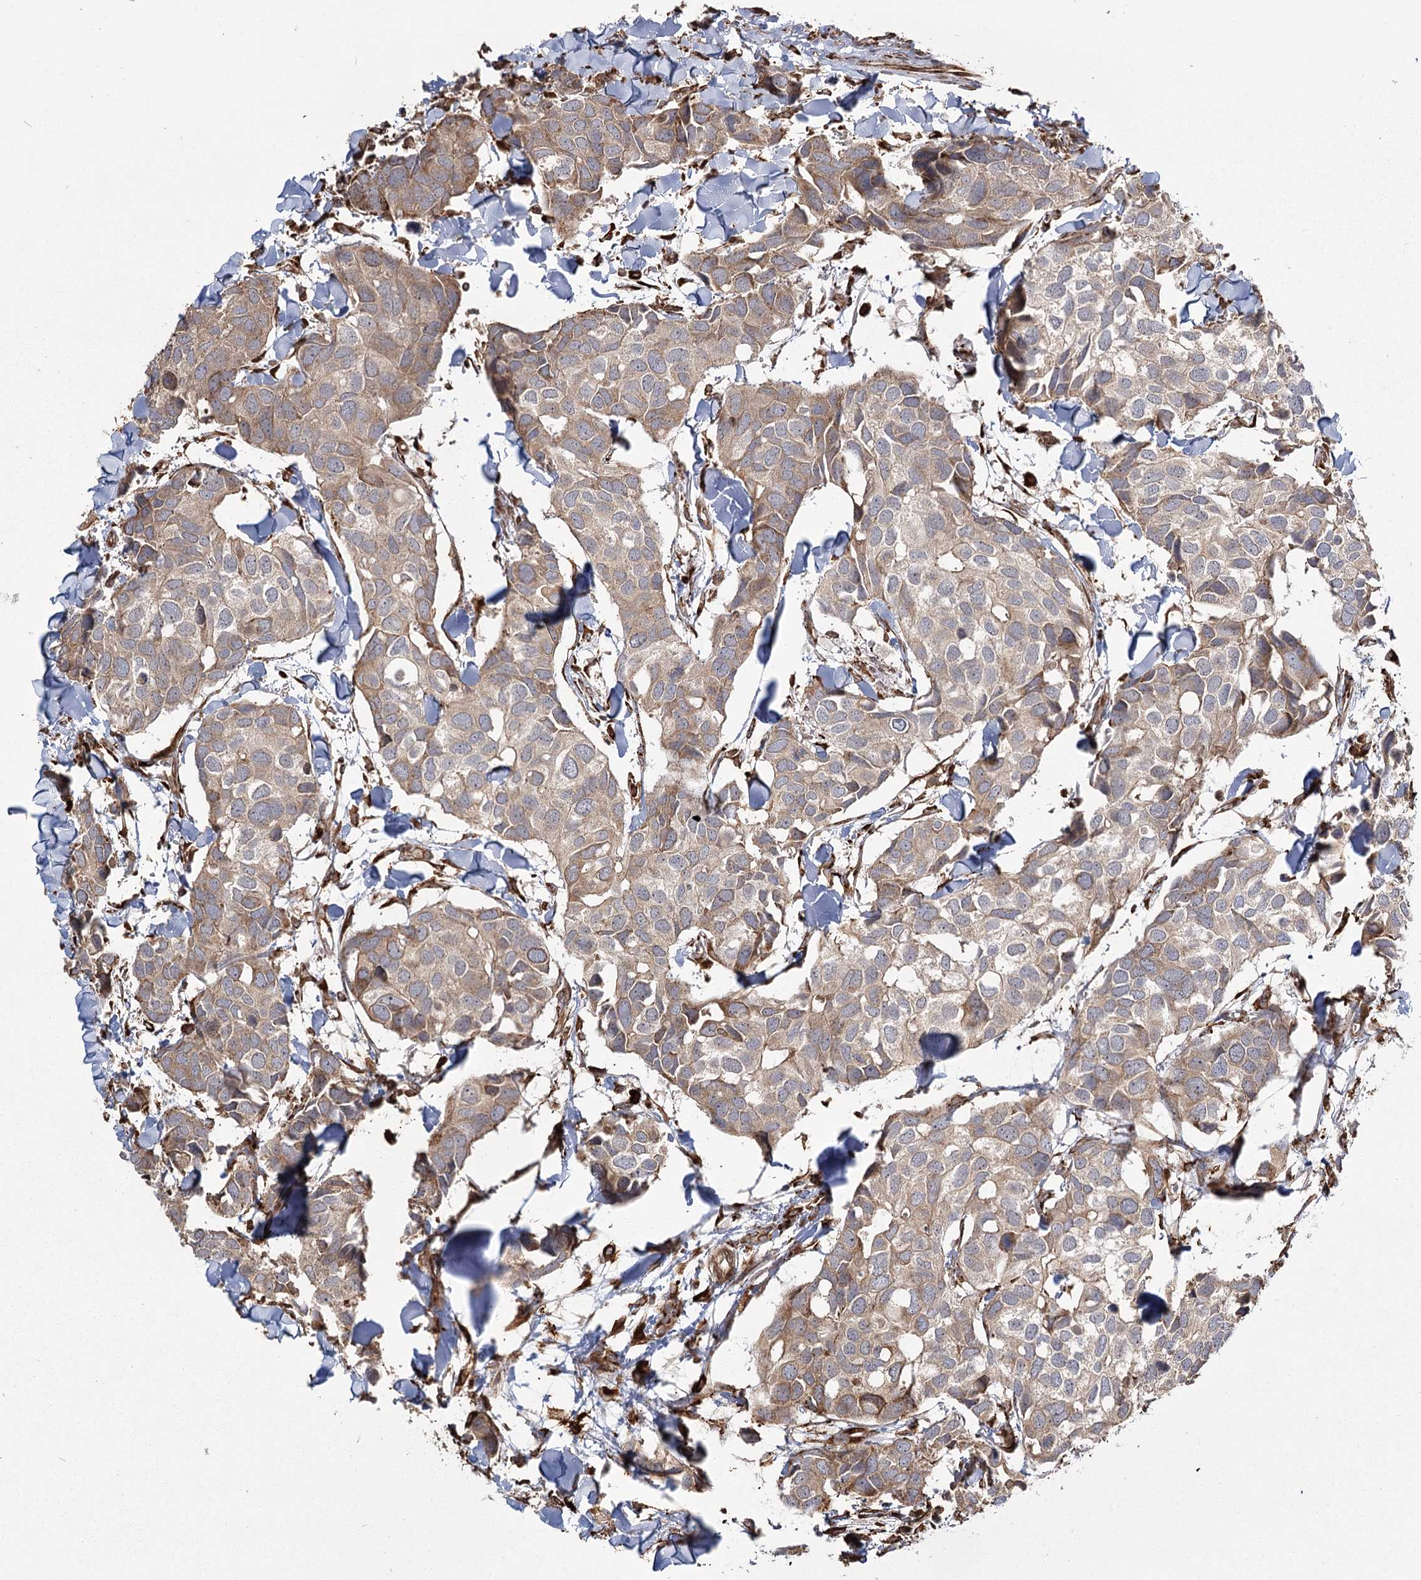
{"staining": {"intensity": "weak", "quantity": ">75%", "location": "cytoplasmic/membranous"}, "tissue": "breast cancer", "cell_type": "Tumor cells", "image_type": "cancer", "snomed": [{"axis": "morphology", "description": "Duct carcinoma"}, {"axis": "topography", "description": "Breast"}], "caption": "Human breast cancer stained with a protein marker demonstrates weak staining in tumor cells.", "gene": "FAM13A", "patient": {"sex": "female", "age": 83}}